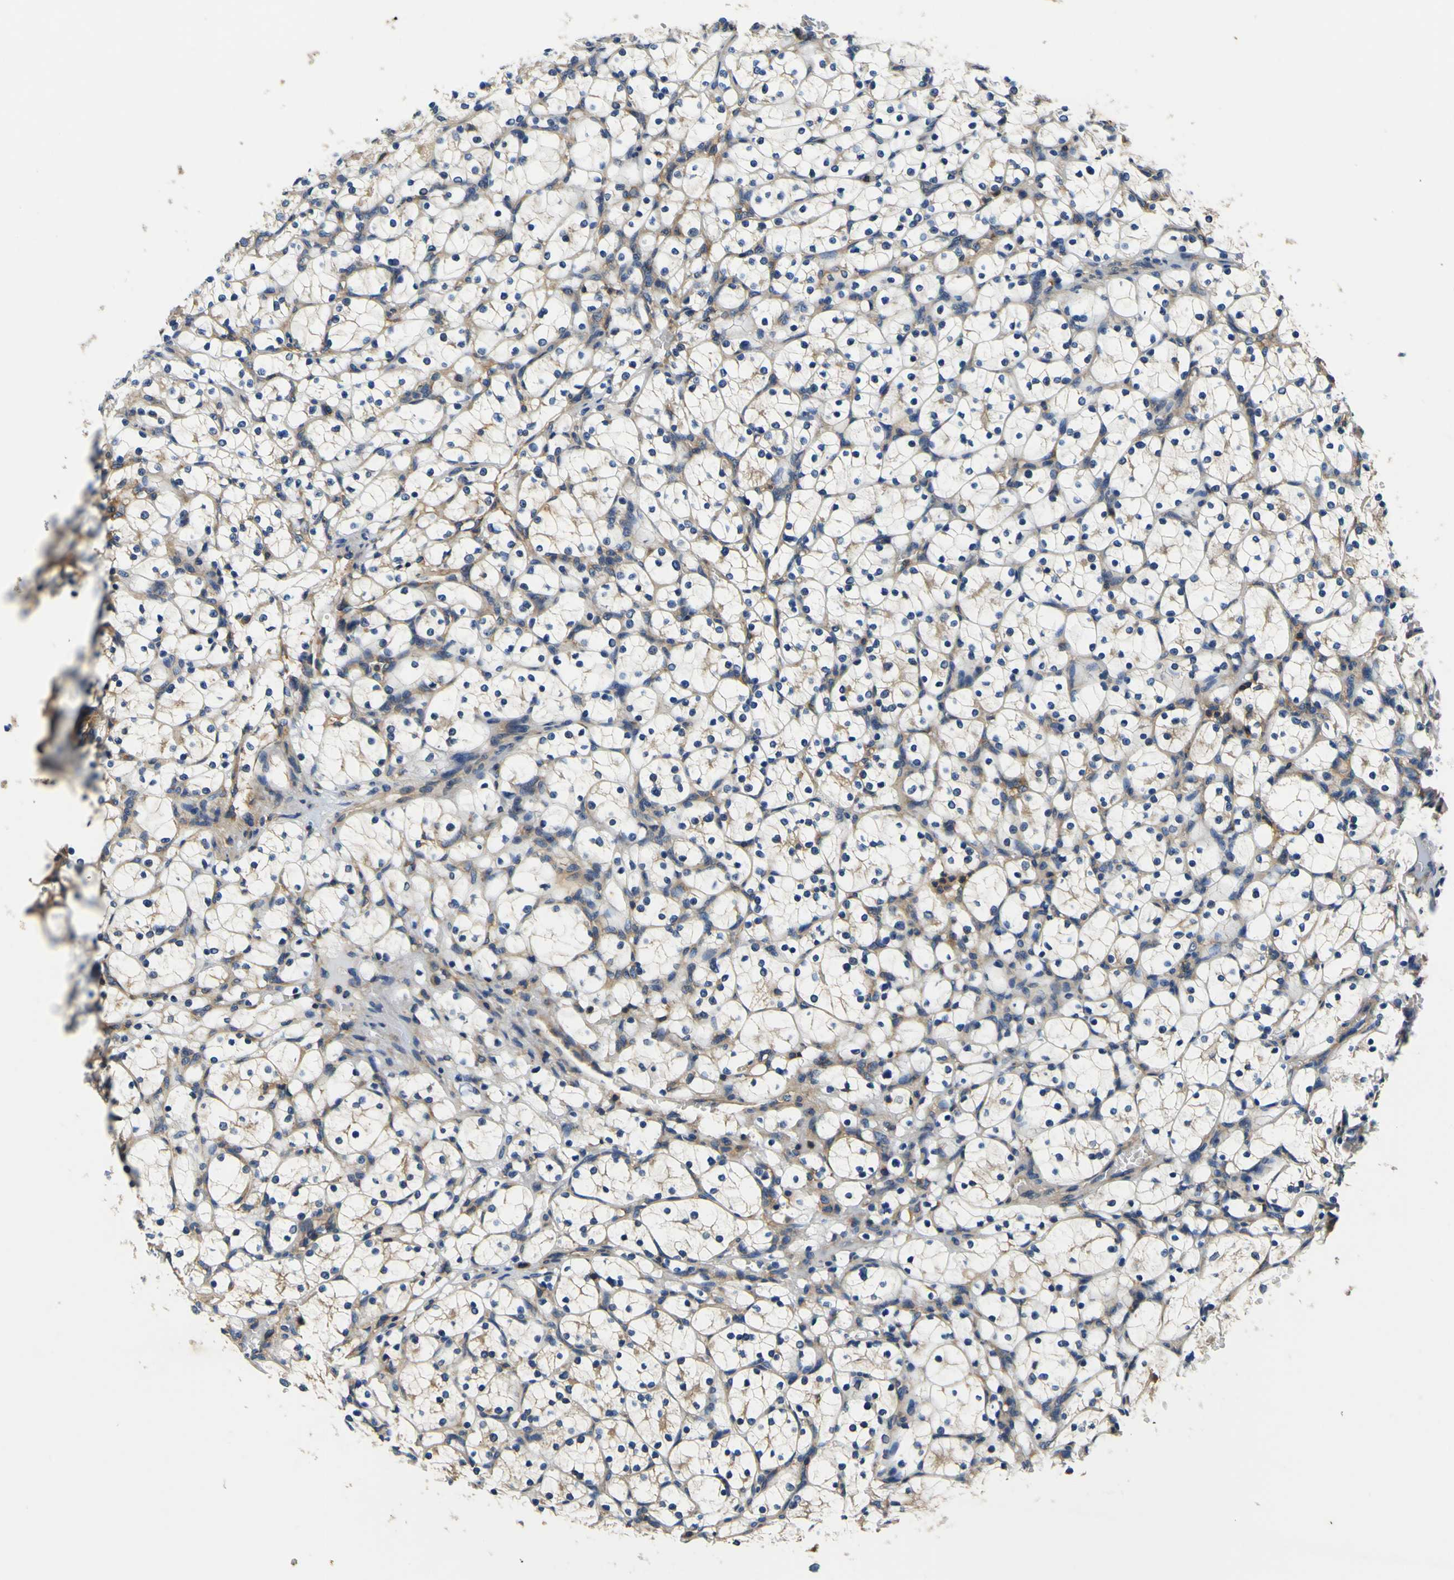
{"staining": {"intensity": "negative", "quantity": "none", "location": "none"}, "tissue": "renal cancer", "cell_type": "Tumor cells", "image_type": "cancer", "snomed": [{"axis": "morphology", "description": "Adenocarcinoma, NOS"}, {"axis": "topography", "description": "Kidney"}], "caption": "Immunohistochemistry (IHC) of human renal cancer (adenocarcinoma) displays no positivity in tumor cells.", "gene": "CNR2", "patient": {"sex": "female", "age": 69}}